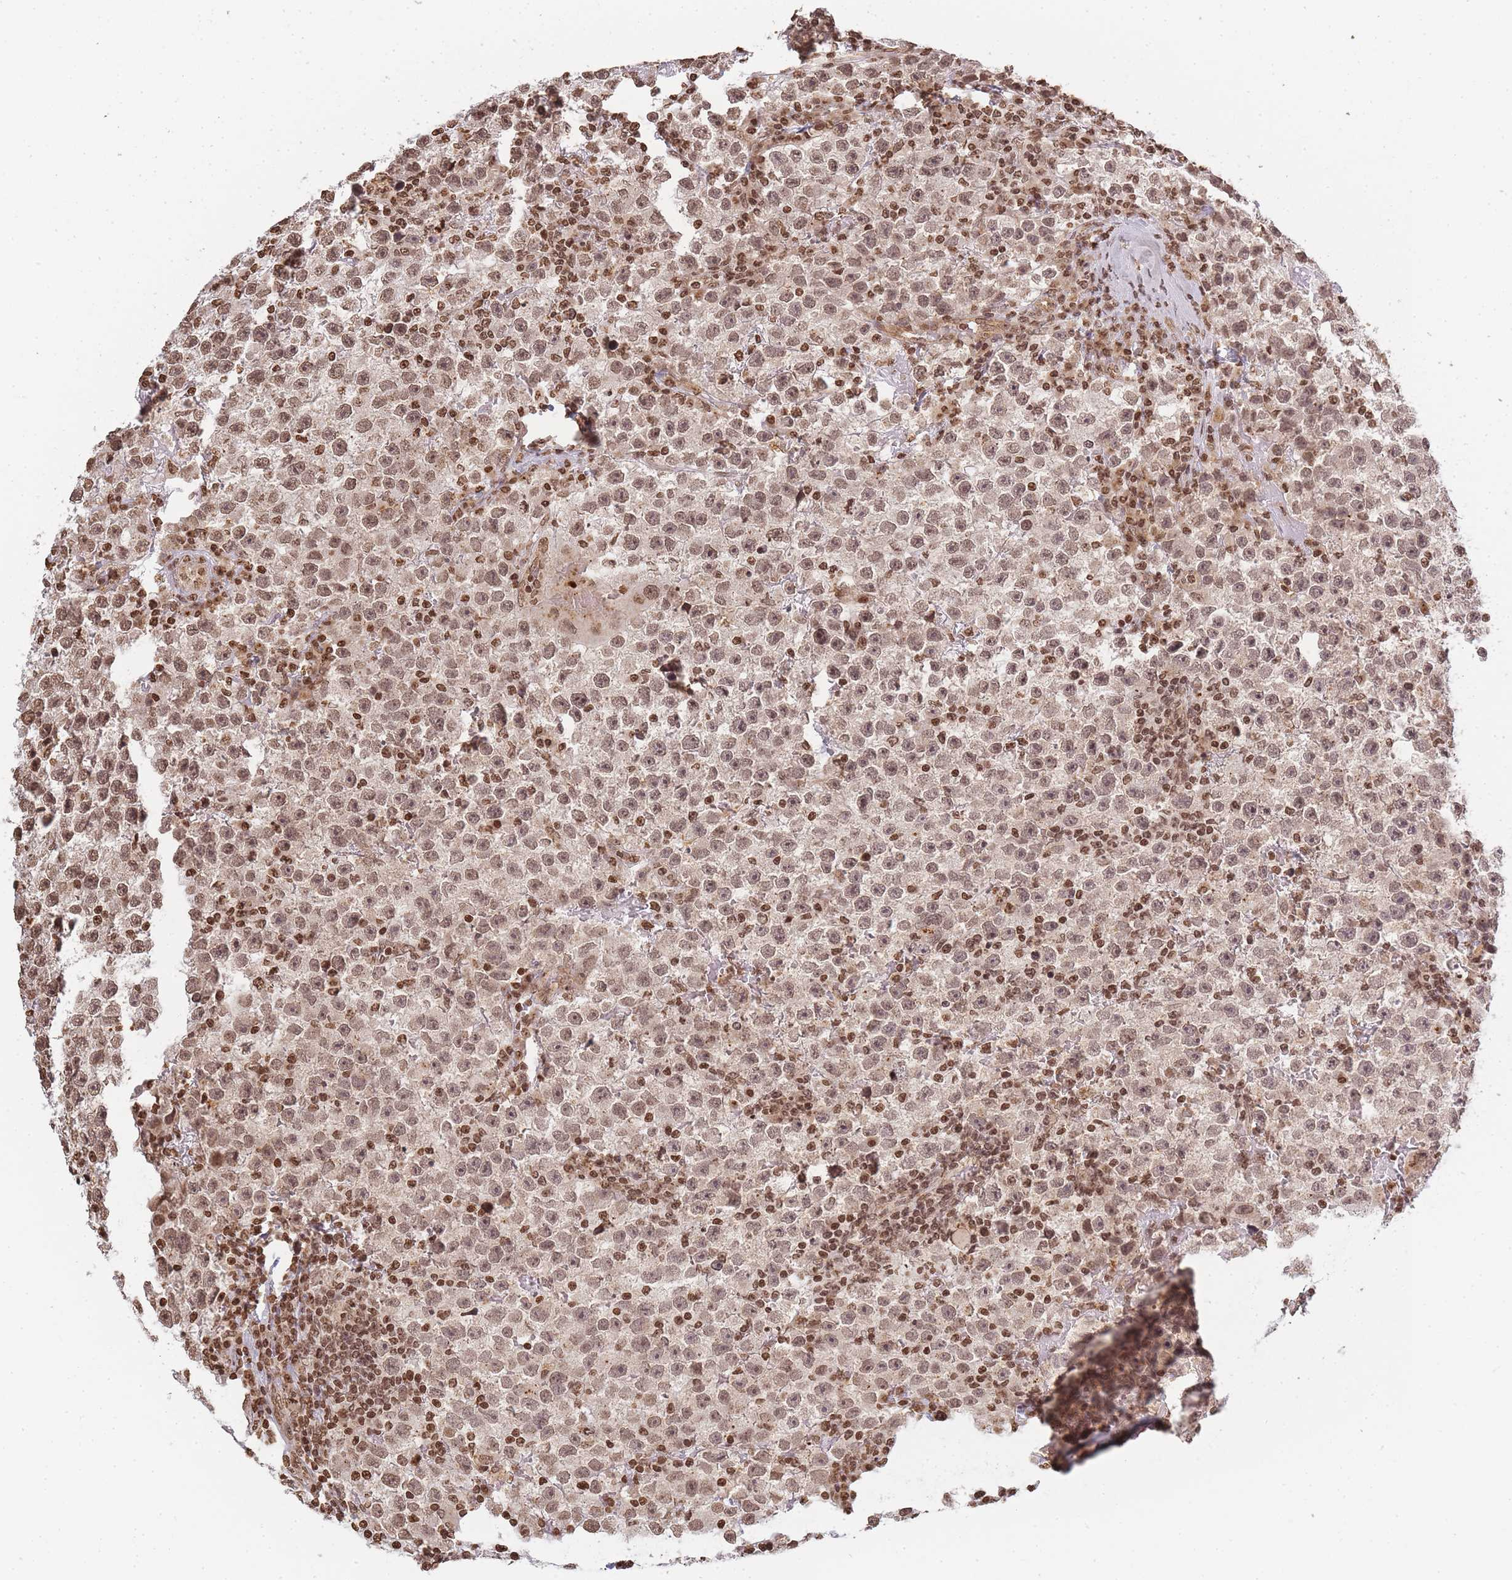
{"staining": {"intensity": "moderate", "quantity": ">75%", "location": "nuclear"}, "tissue": "testis cancer", "cell_type": "Tumor cells", "image_type": "cancer", "snomed": [{"axis": "morphology", "description": "Seminoma, NOS"}, {"axis": "topography", "description": "Testis"}], "caption": "High-magnification brightfield microscopy of testis cancer (seminoma) stained with DAB (3,3'-diaminobenzidine) (brown) and counterstained with hematoxylin (blue). tumor cells exhibit moderate nuclear staining is present in approximately>75% of cells.", "gene": "WWTR1", "patient": {"sex": "male", "age": 22}}